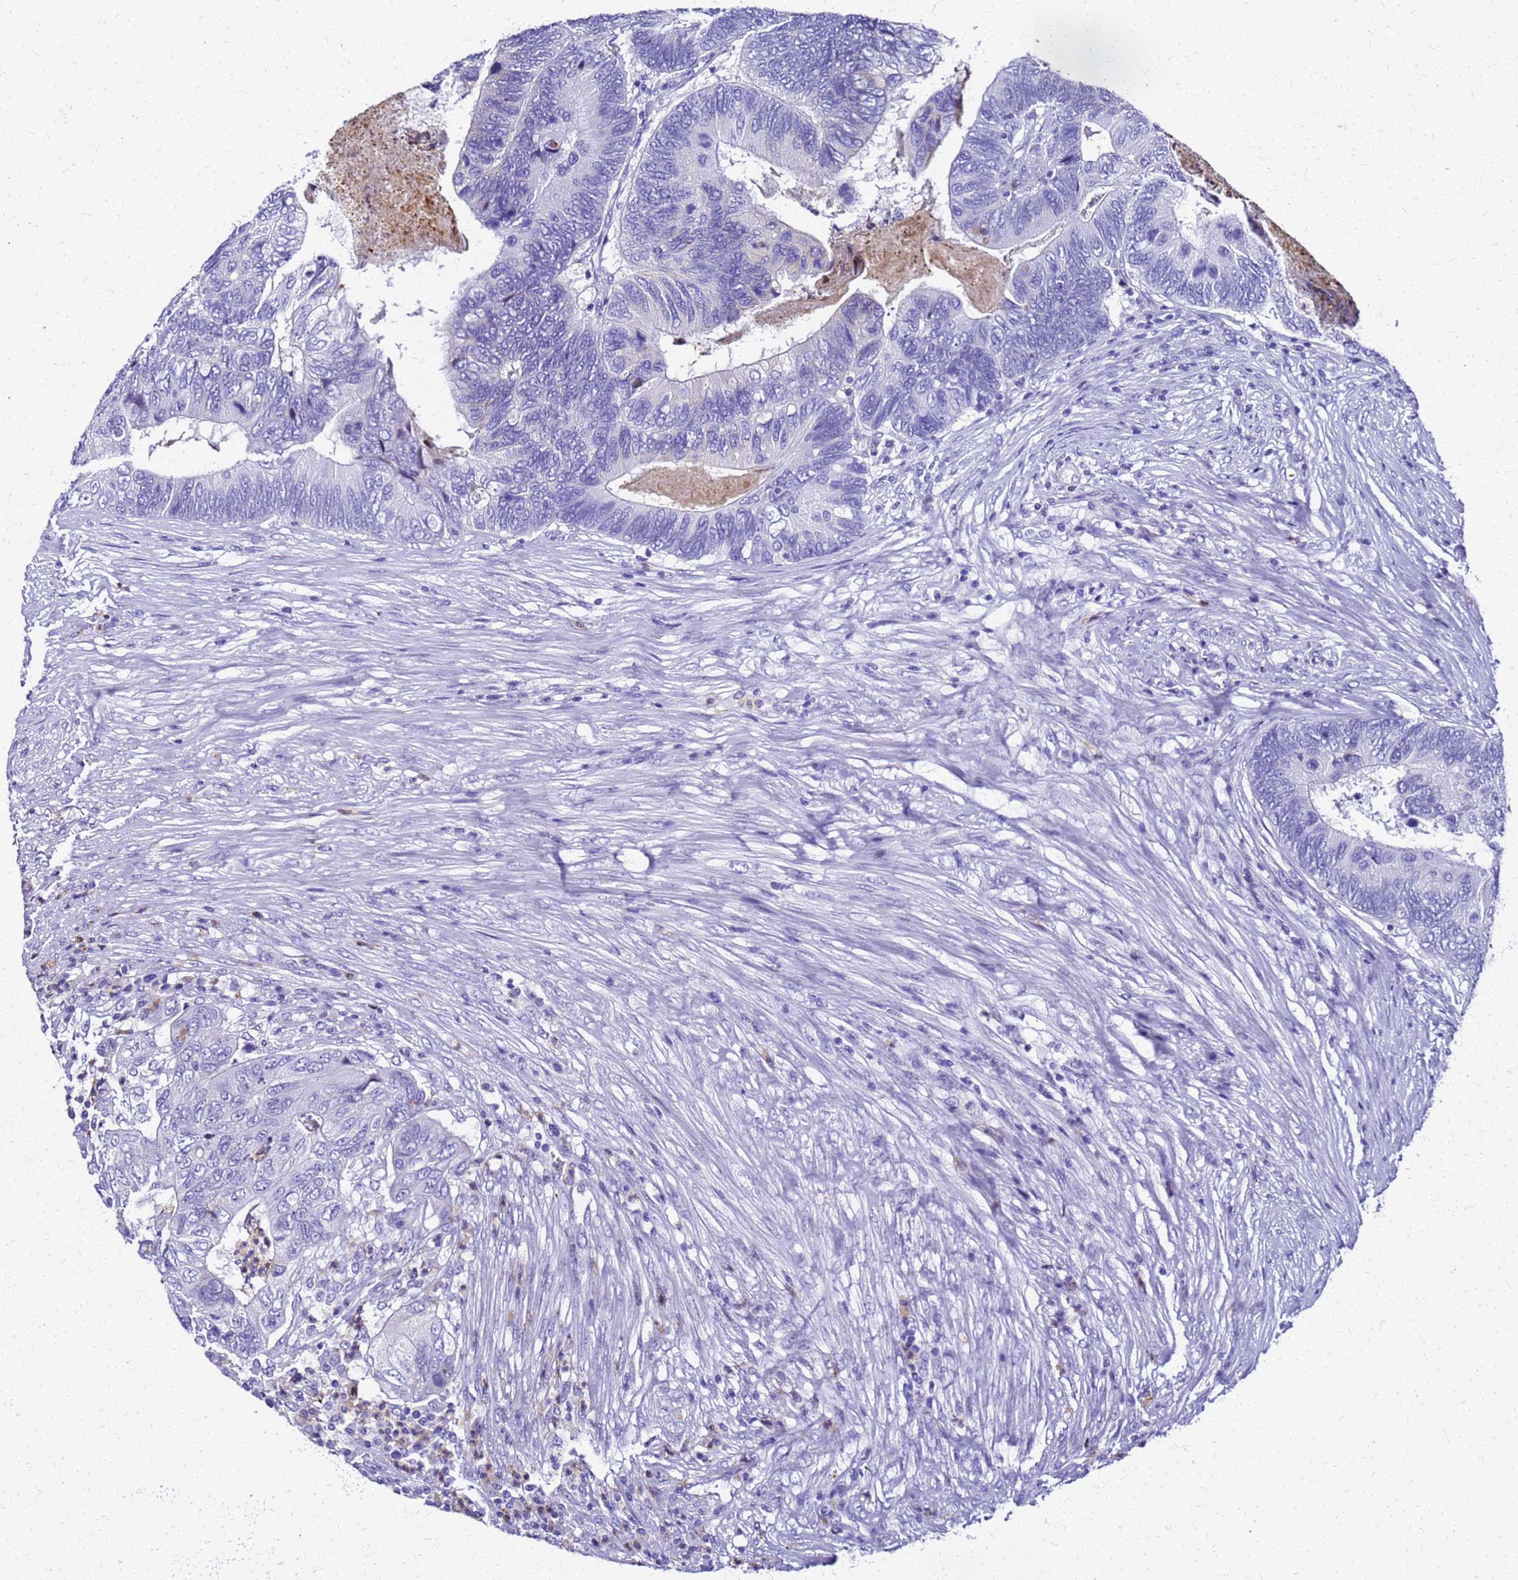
{"staining": {"intensity": "negative", "quantity": "none", "location": "none"}, "tissue": "colorectal cancer", "cell_type": "Tumor cells", "image_type": "cancer", "snomed": [{"axis": "morphology", "description": "Adenocarcinoma, NOS"}, {"axis": "topography", "description": "Colon"}], "caption": "Tumor cells show no significant staining in colorectal cancer. The staining is performed using DAB brown chromogen with nuclei counter-stained in using hematoxylin.", "gene": "SMIM21", "patient": {"sex": "female", "age": 67}}